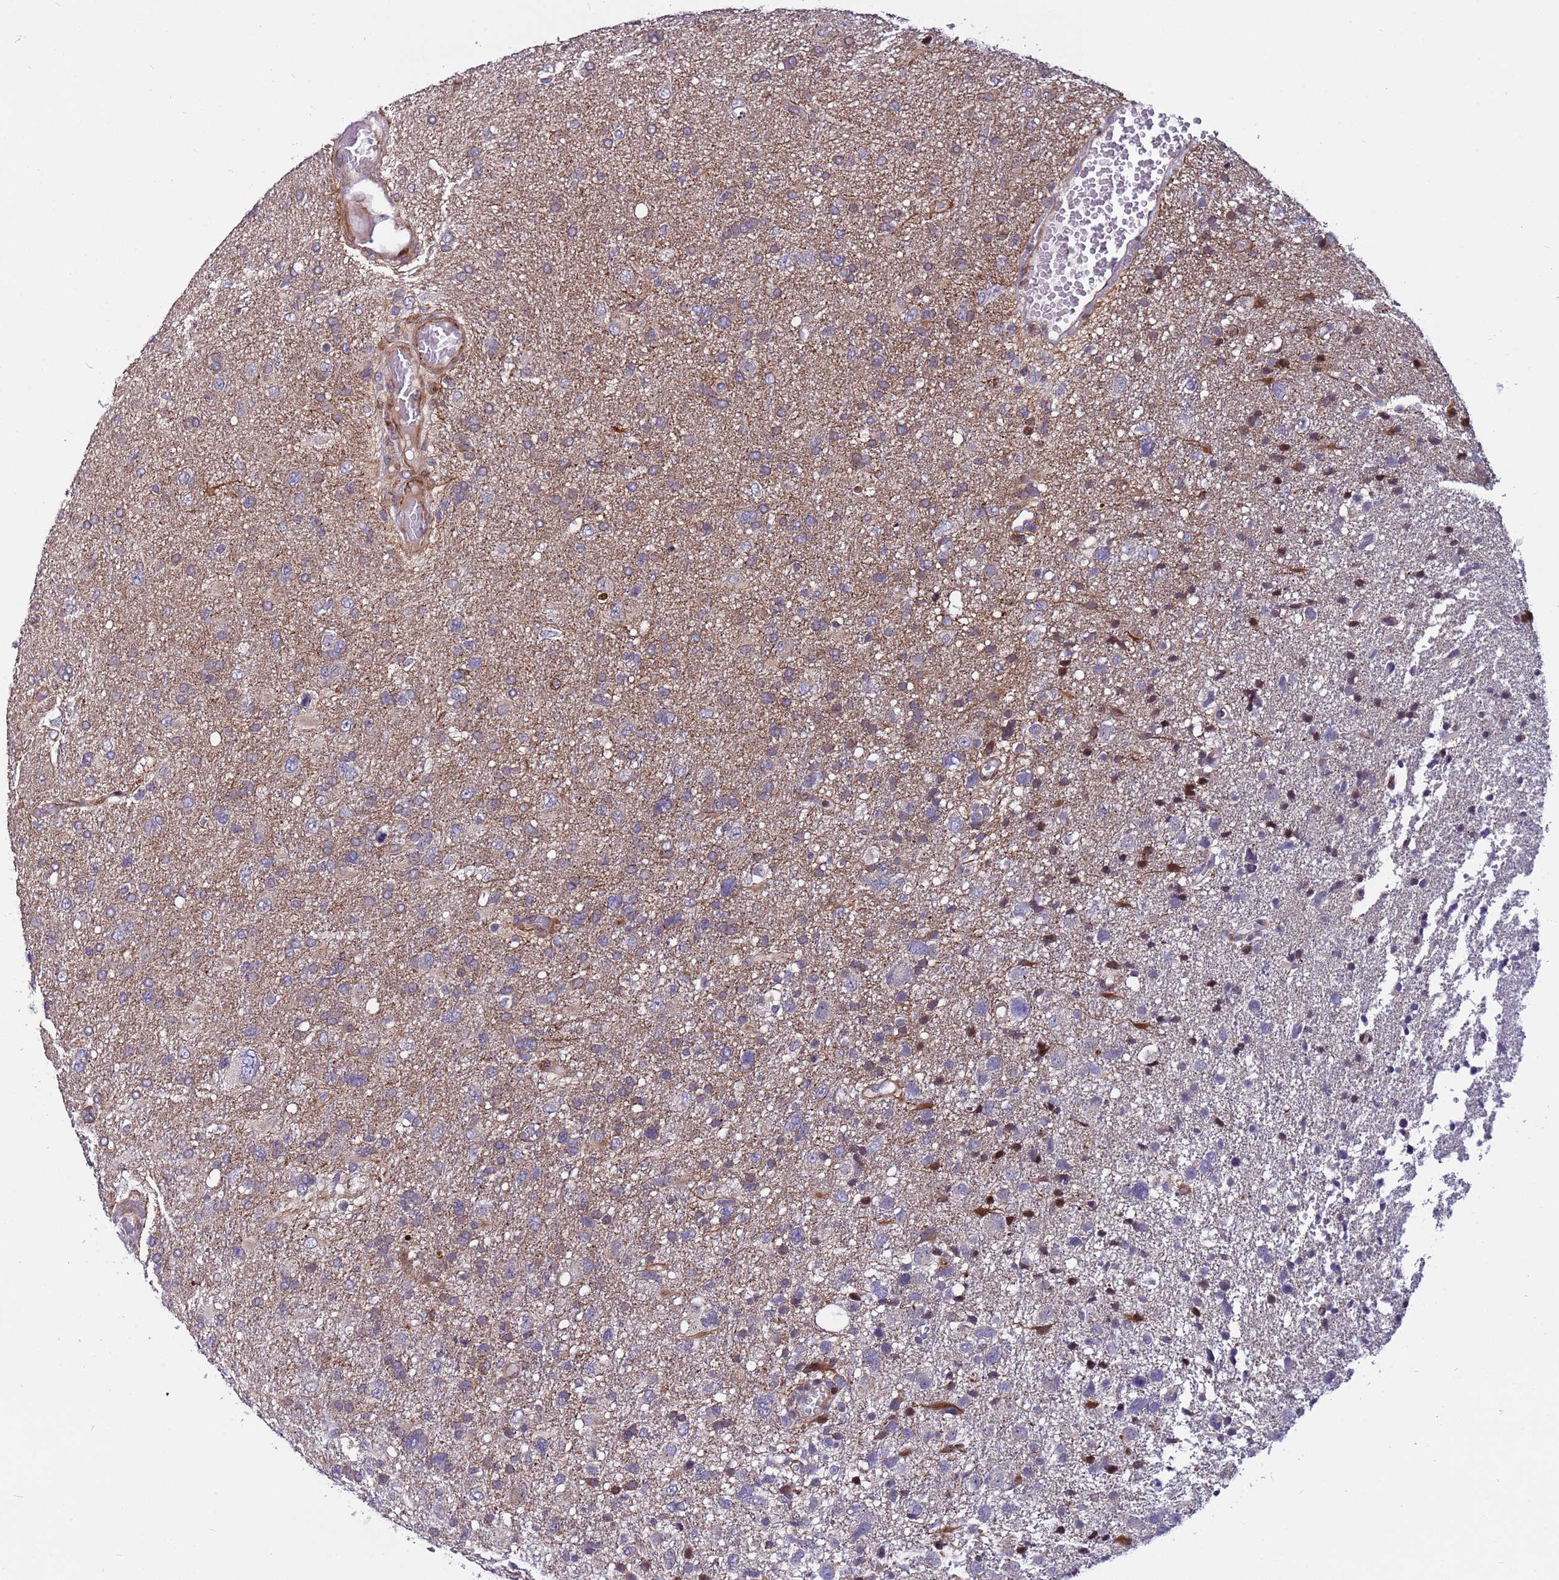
{"staining": {"intensity": "weak", "quantity": ">75%", "location": "cytoplasmic/membranous"}, "tissue": "glioma", "cell_type": "Tumor cells", "image_type": "cancer", "snomed": [{"axis": "morphology", "description": "Glioma, malignant, High grade"}, {"axis": "topography", "description": "Brain"}], "caption": "A photomicrograph of glioma stained for a protein displays weak cytoplasmic/membranous brown staining in tumor cells.", "gene": "WBP11", "patient": {"sex": "male", "age": 61}}